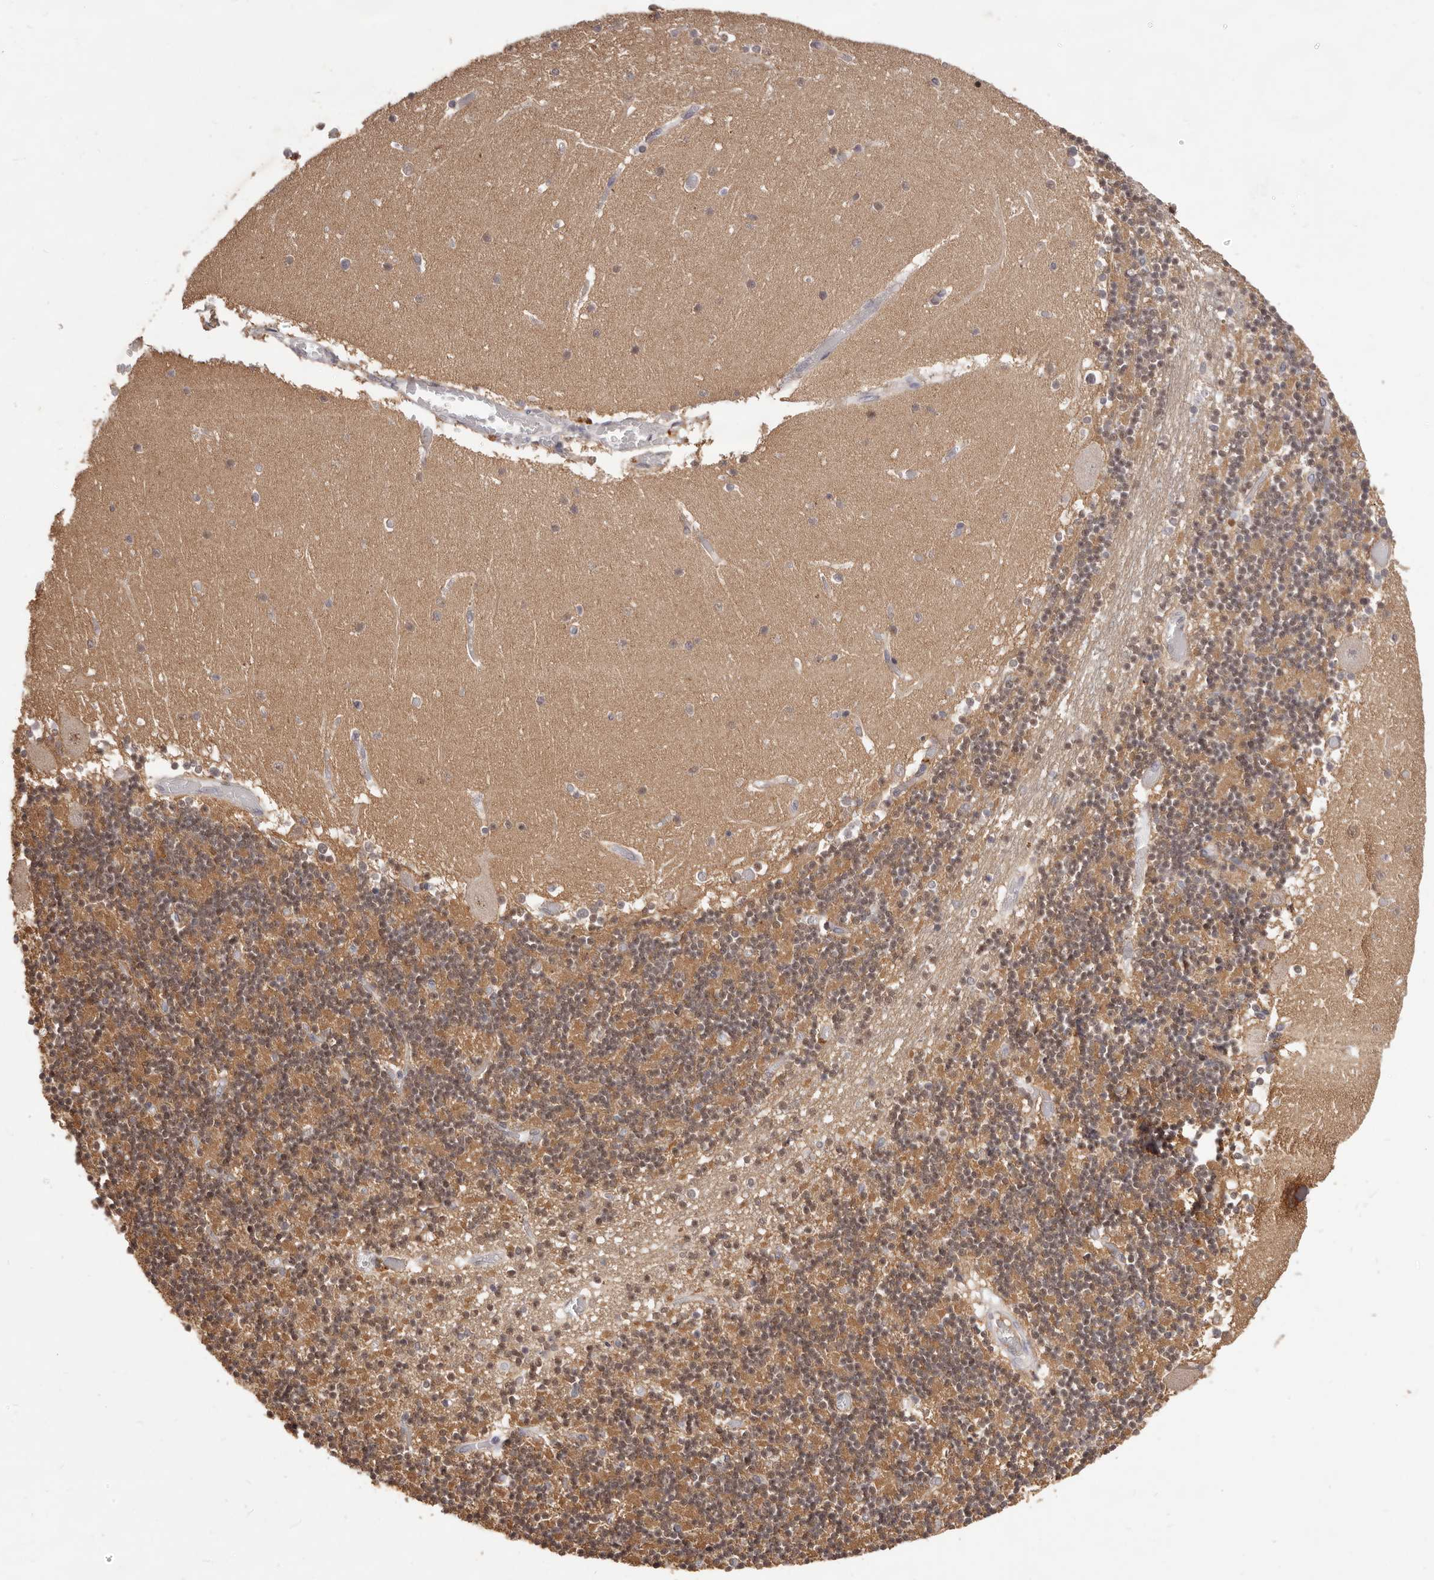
{"staining": {"intensity": "moderate", "quantity": ">75%", "location": "cytoplasmic/membranous,nuclear"}, "tissue": "cerebellum", "cell_type": "Cells in granular layer", "image_type": "normal", "snomed": [{"axis": "morphology", "description": "Normal tissue, NOS"}, {"axis": "topography", "description": "Cerebellum"}], "caption": "IHC histopathology image of benign cerebellum: cerebellum stained using IHC demonstrates medium levels of moderate protein expression localized specifically in the cytoplasmic/membranous,nuclear of cells in granular layer, appearing as a cytoplasmic/membranous,nuclear brown color.", "gene": "TSPAN13", "patient": {"sex": "female", "age": 28}}